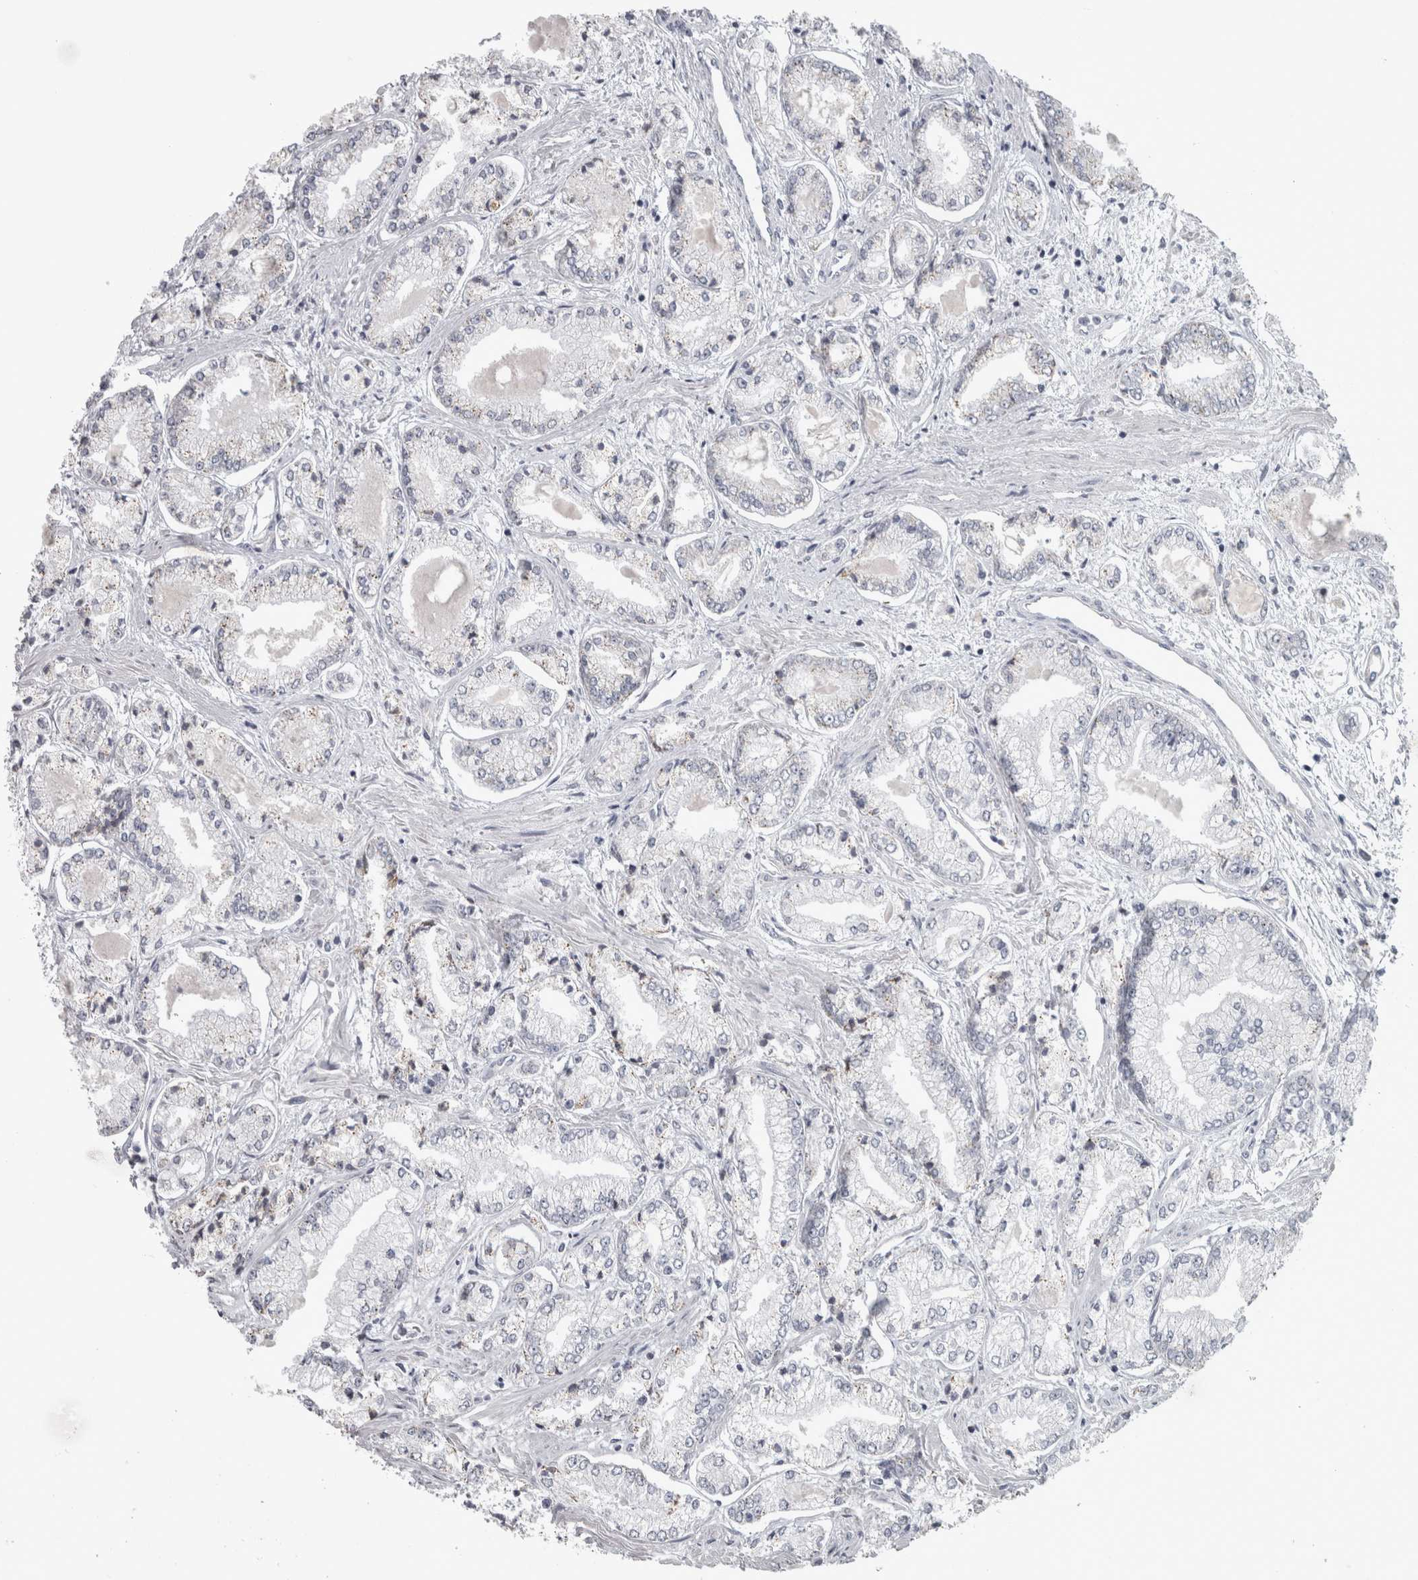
{"staining": {"intensity": "negative", "quantity": "none", "location": "none"}, "tissue": "prostate cancer", "cell_type": "Tumor cells", "image_type": "cancer", "snomed": [{"axis": "morphology", "description": "Adenocarcinoma, Low grade"}, {"axis": "topography", "description": "Prostate"}], "caption": "The image exhibits no significant positivity in tumor cells of prostate low-grade adenocarcinoma.", "gene": "DBT", "patient": {"sex": "male", "age": 52}}